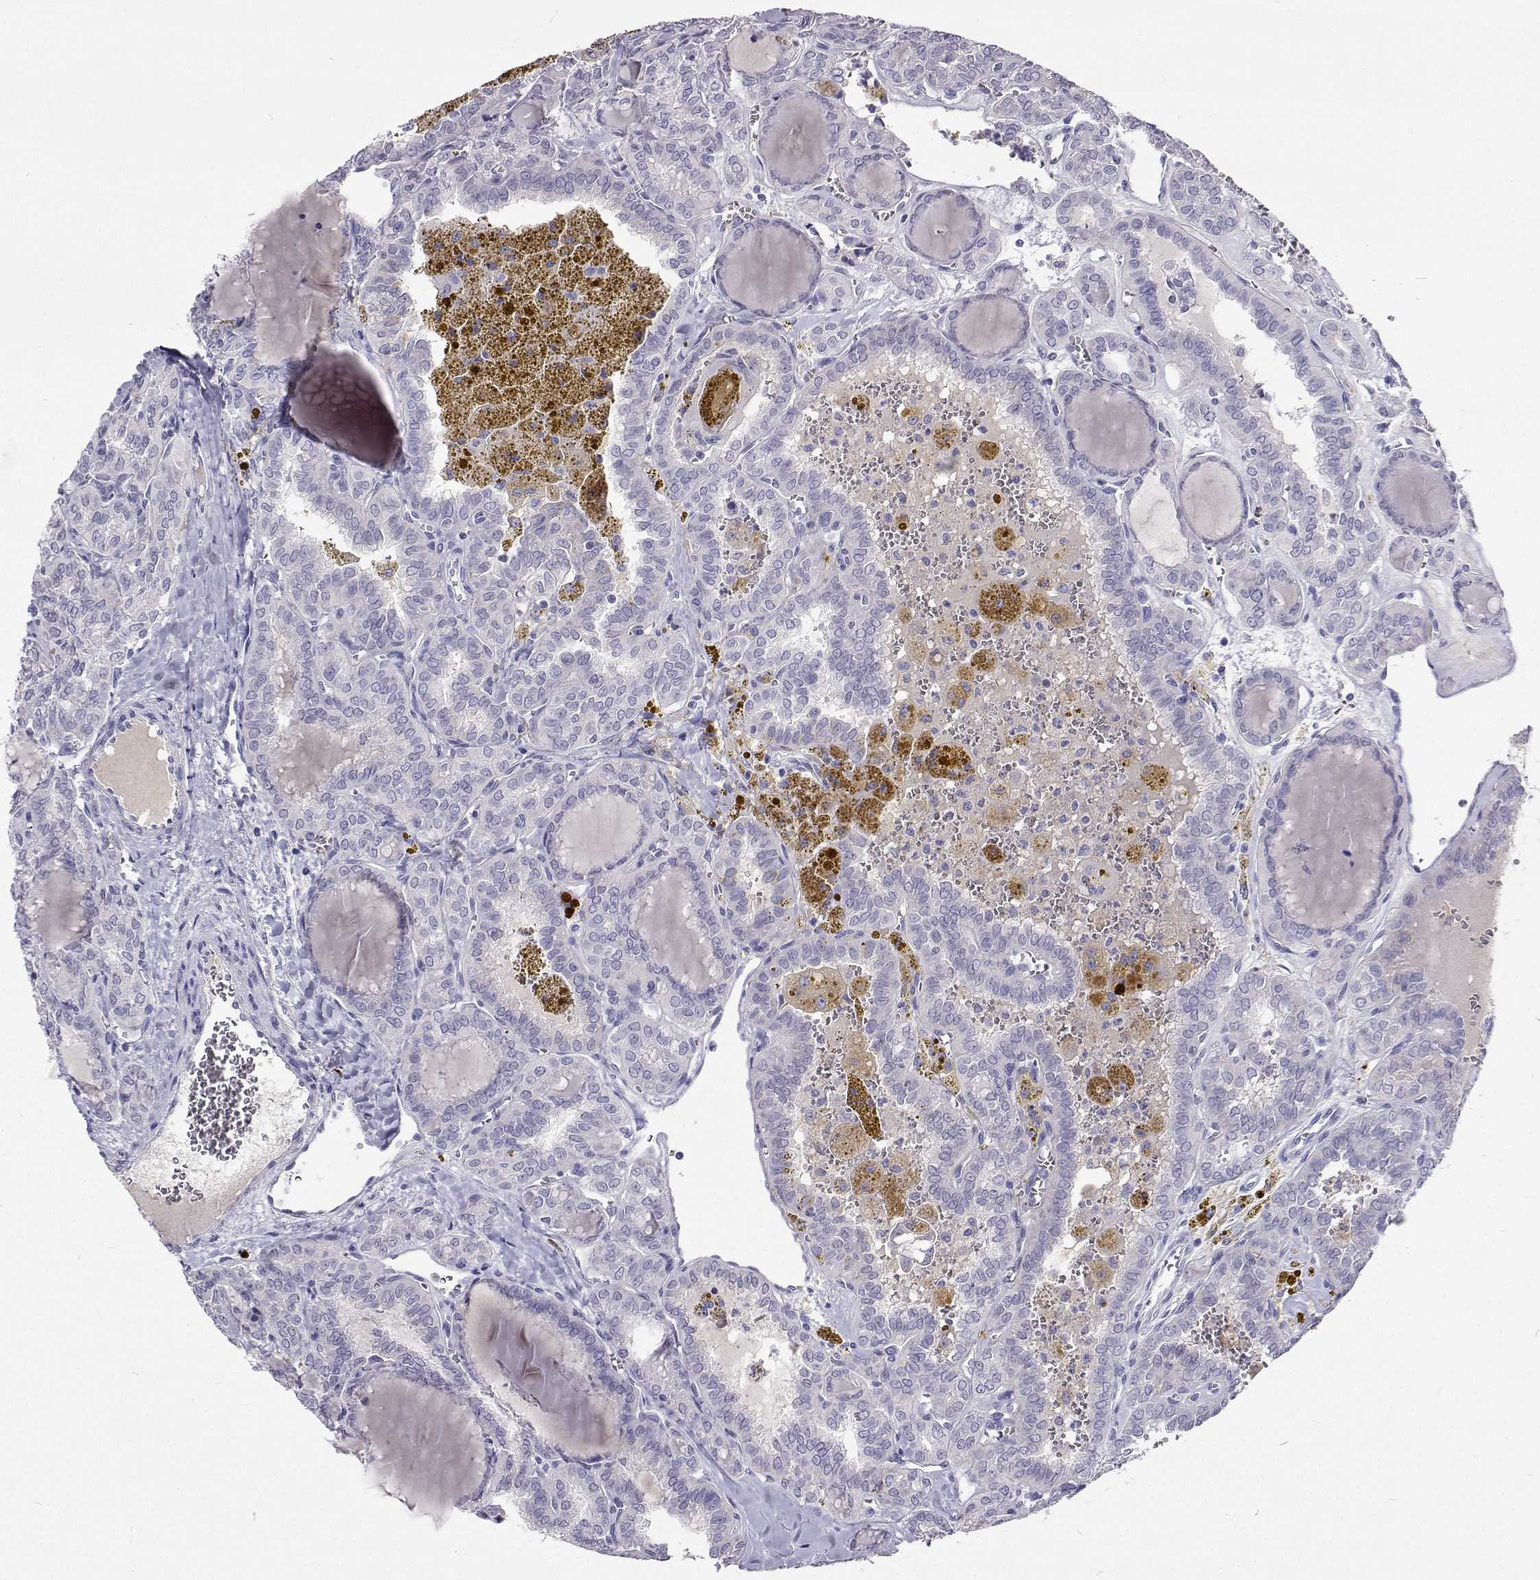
{"staining": {"intensity": "negative", "quantity": "none", "location": "none"}, "tissue": "thyroid cancer", "cell_type": "Tumor cells", "image_type": "cancer", "snomed": [{"axis": "morphology", "description": "Papillary adenocarcinoma, NOS"}, {"axis": "topography", "description": "Thyroid gland"}], "caption": "The IHC histopathology image has no significant expression in tumor cells of papillary adenocarcinoma (thyroid) tissue.", "gene": "CFAP44", "patient": {"sex": "female", "age": 41}}